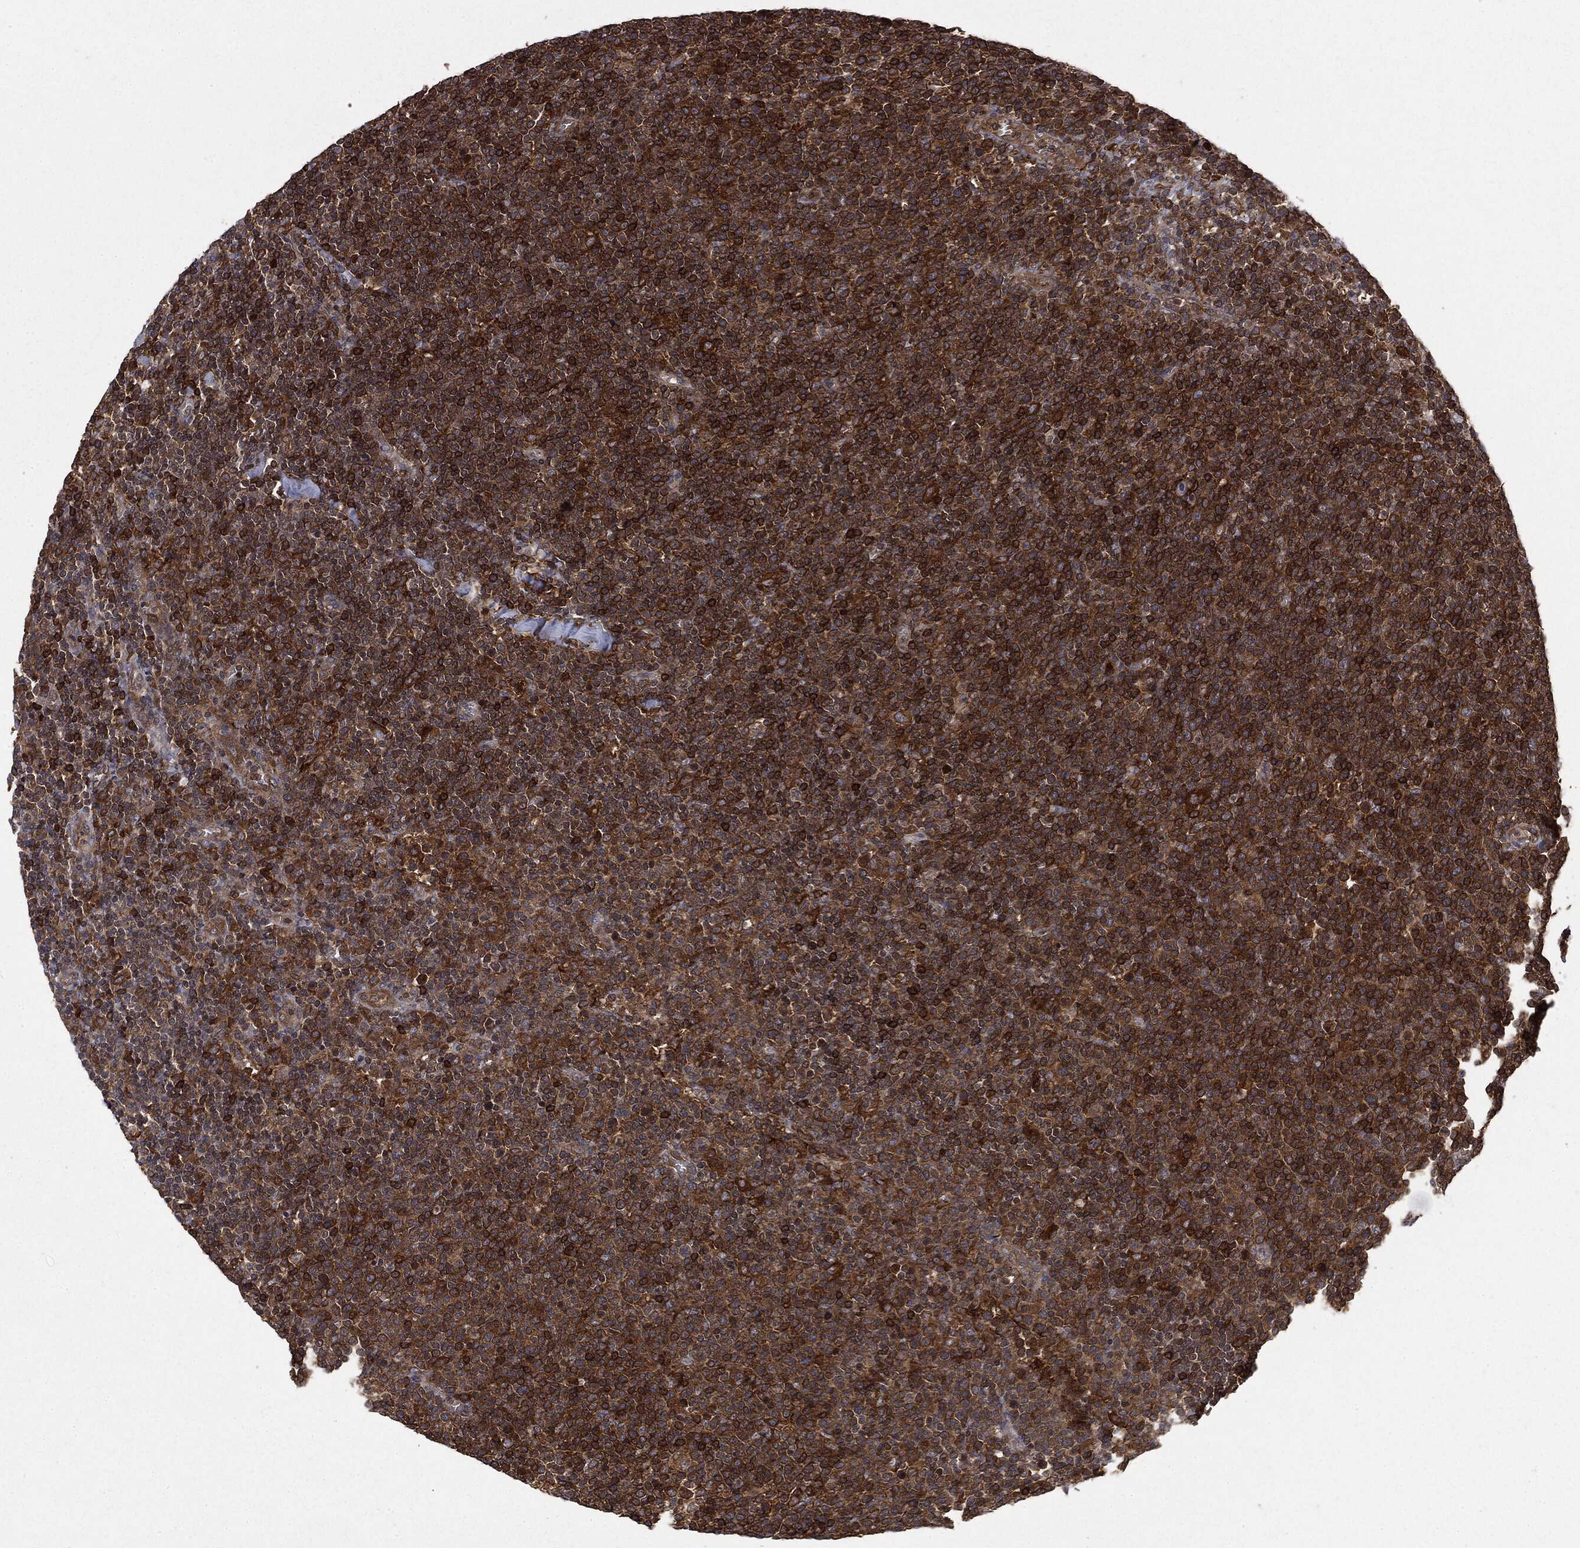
{"staining": {"intensity": "strong", "quantity": ">75%", "location": "cytoplasmic/membranous"}, "tissue": "lymphoma", "cell_type": "Tumor cells", "image_type": "cancer", "snomed": [{"axis": "morphology", "description": "Malignant lymphoma, non-Hodgkin's type, High grade"}, {"axis": "topography", "description": "Lymph node"}], "caption": "Immunohistochemistry micrograph of neoplastic tissue: human malignant lymphoma, non-Hodgkin's type (high-grade) stained using immunohistochemistry shows high levels of strong protein expression localized specifically in the cytoplasmic/membranous of tumor cells, appearing as a cytoplasmic/membranous brown color.", "gene": "SNX5", "patient": {"sex": "male", "age": 61}}